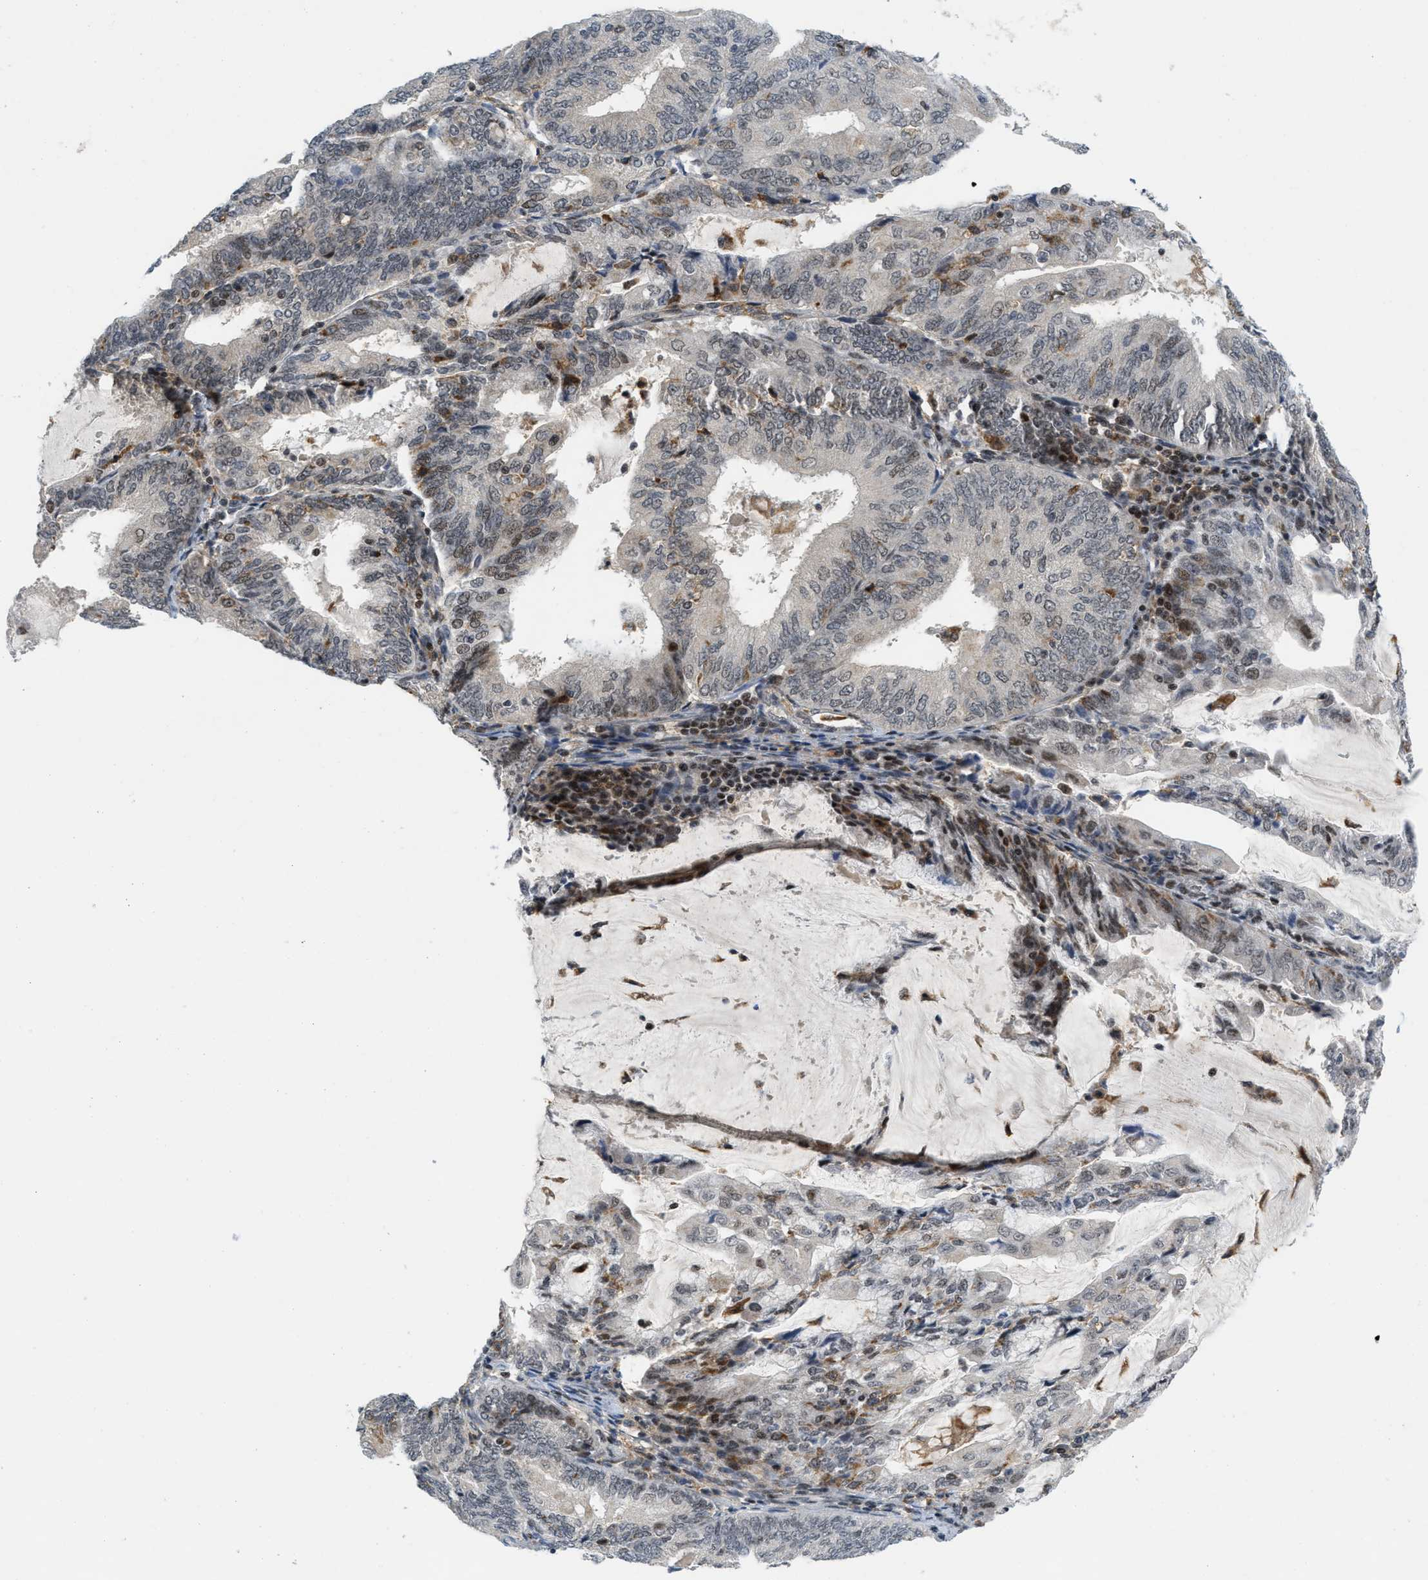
{"staining": {"intensity": "weak", "quantity": "25%-75%", "location": "nuclear"}, "tissue": "endometrial cancer", "cell_type": "Tumor cells", "image_type": "cancer", "snomed": [{"axis": "morphology", "description": "Adenocarcinoma, NOS"}, {"axis": "topography", "description": "Endometrium"}], "caption": "Weak nuclear protein staining is present in approximately 25%-75% of tumor cells in adenocarcinoma (endometrial).", "gene": "ING1", "patient": {"sex": "female", "age": 81}}